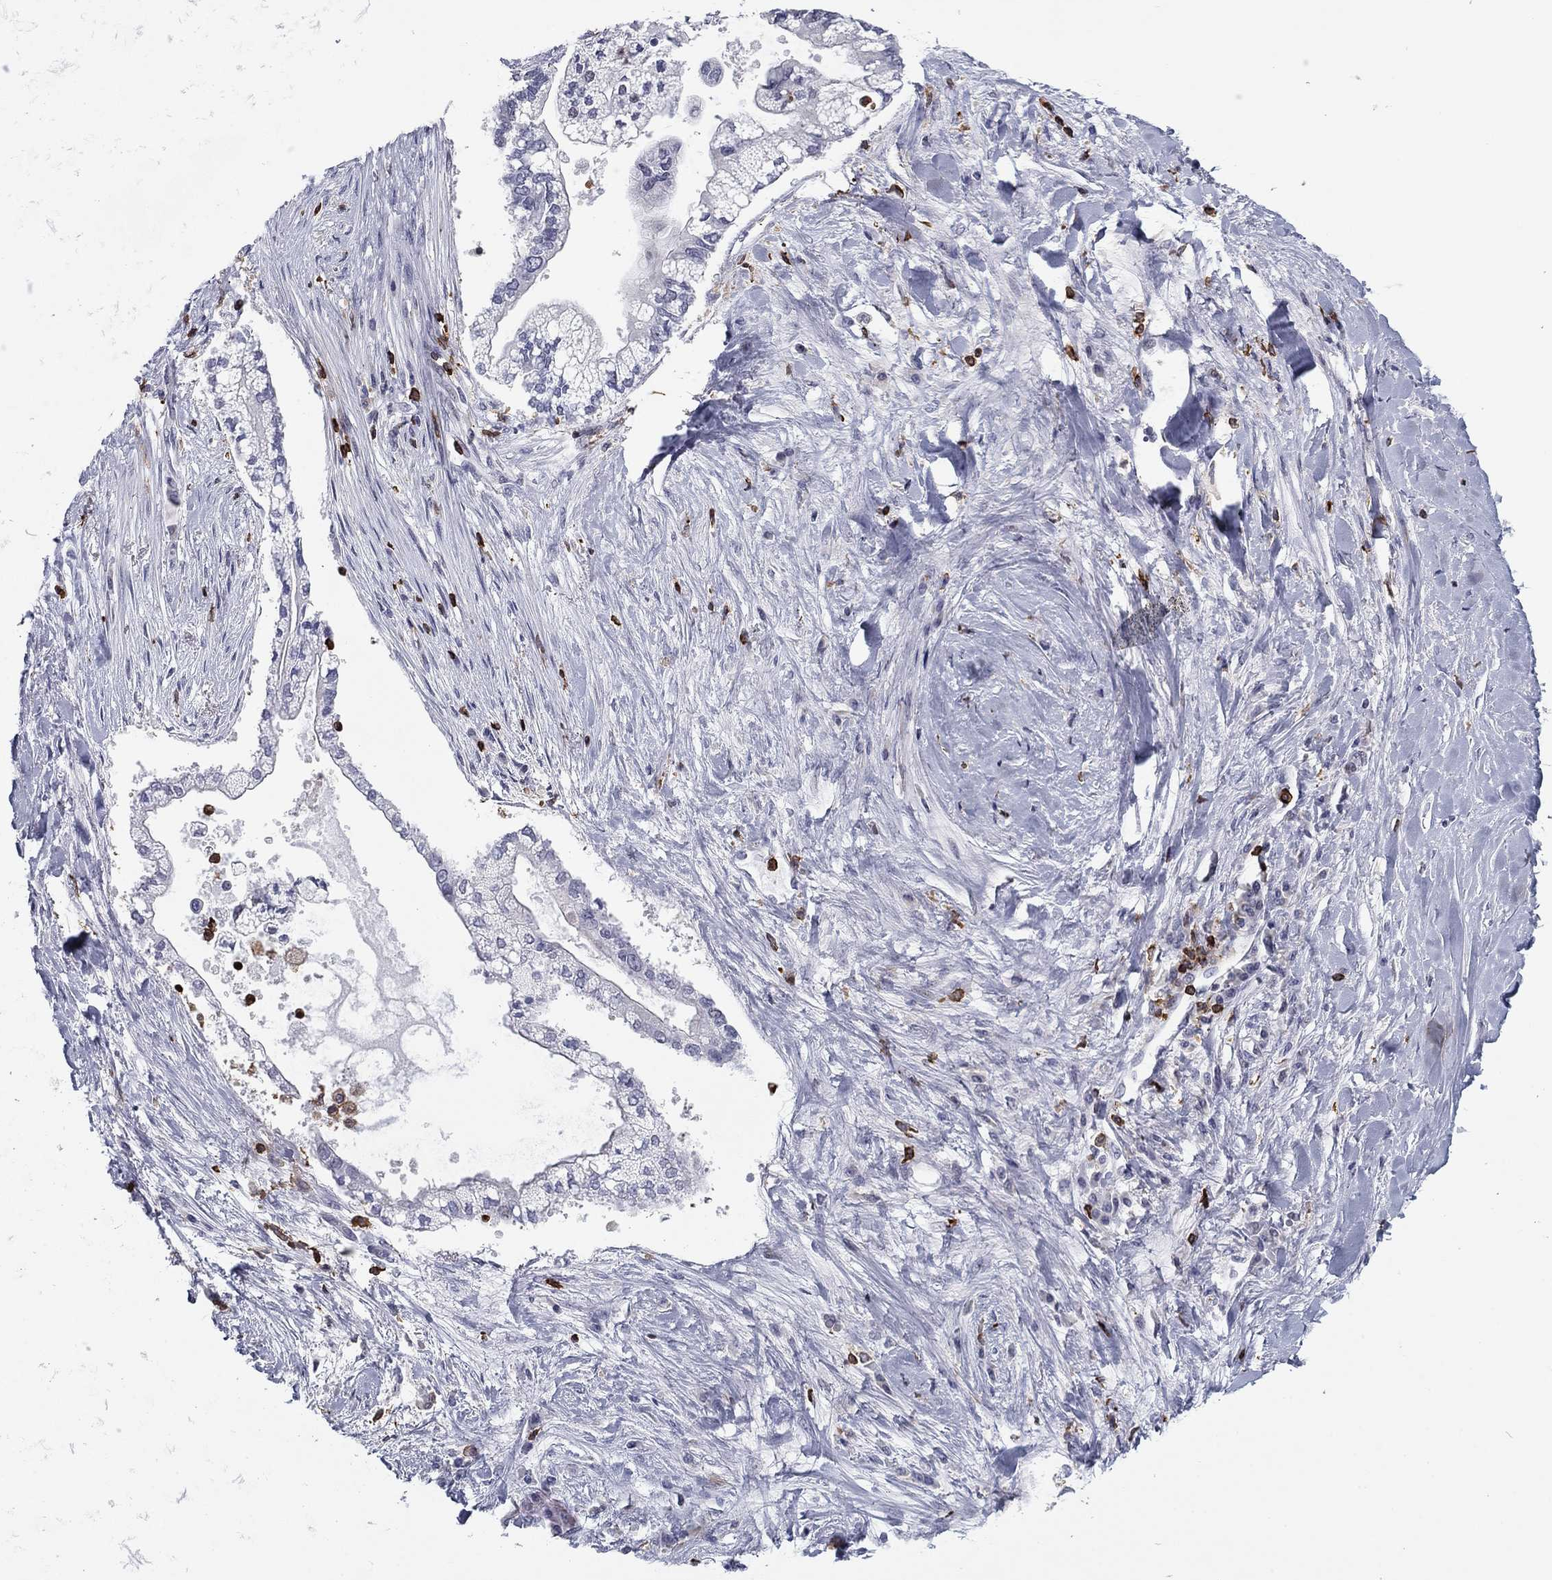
{"staining": {"intensity": "negative", "quantity": "none", "location": "none"}, "tissue": "liver cancer", "cell_type": "Tumor cells", "image_type": "cancer", "snomed": [{"axis": "morphology", "description": "Cholangiocarcinoma"}, {"axis": "topography", "description": "Liver"}], "caption": "A histopathology image of human liver cholangiocarcinoma is negative for staining in tumor cells.", "gene": "ARHGAP27", "patient": {"sex": "male", "age": 50}}